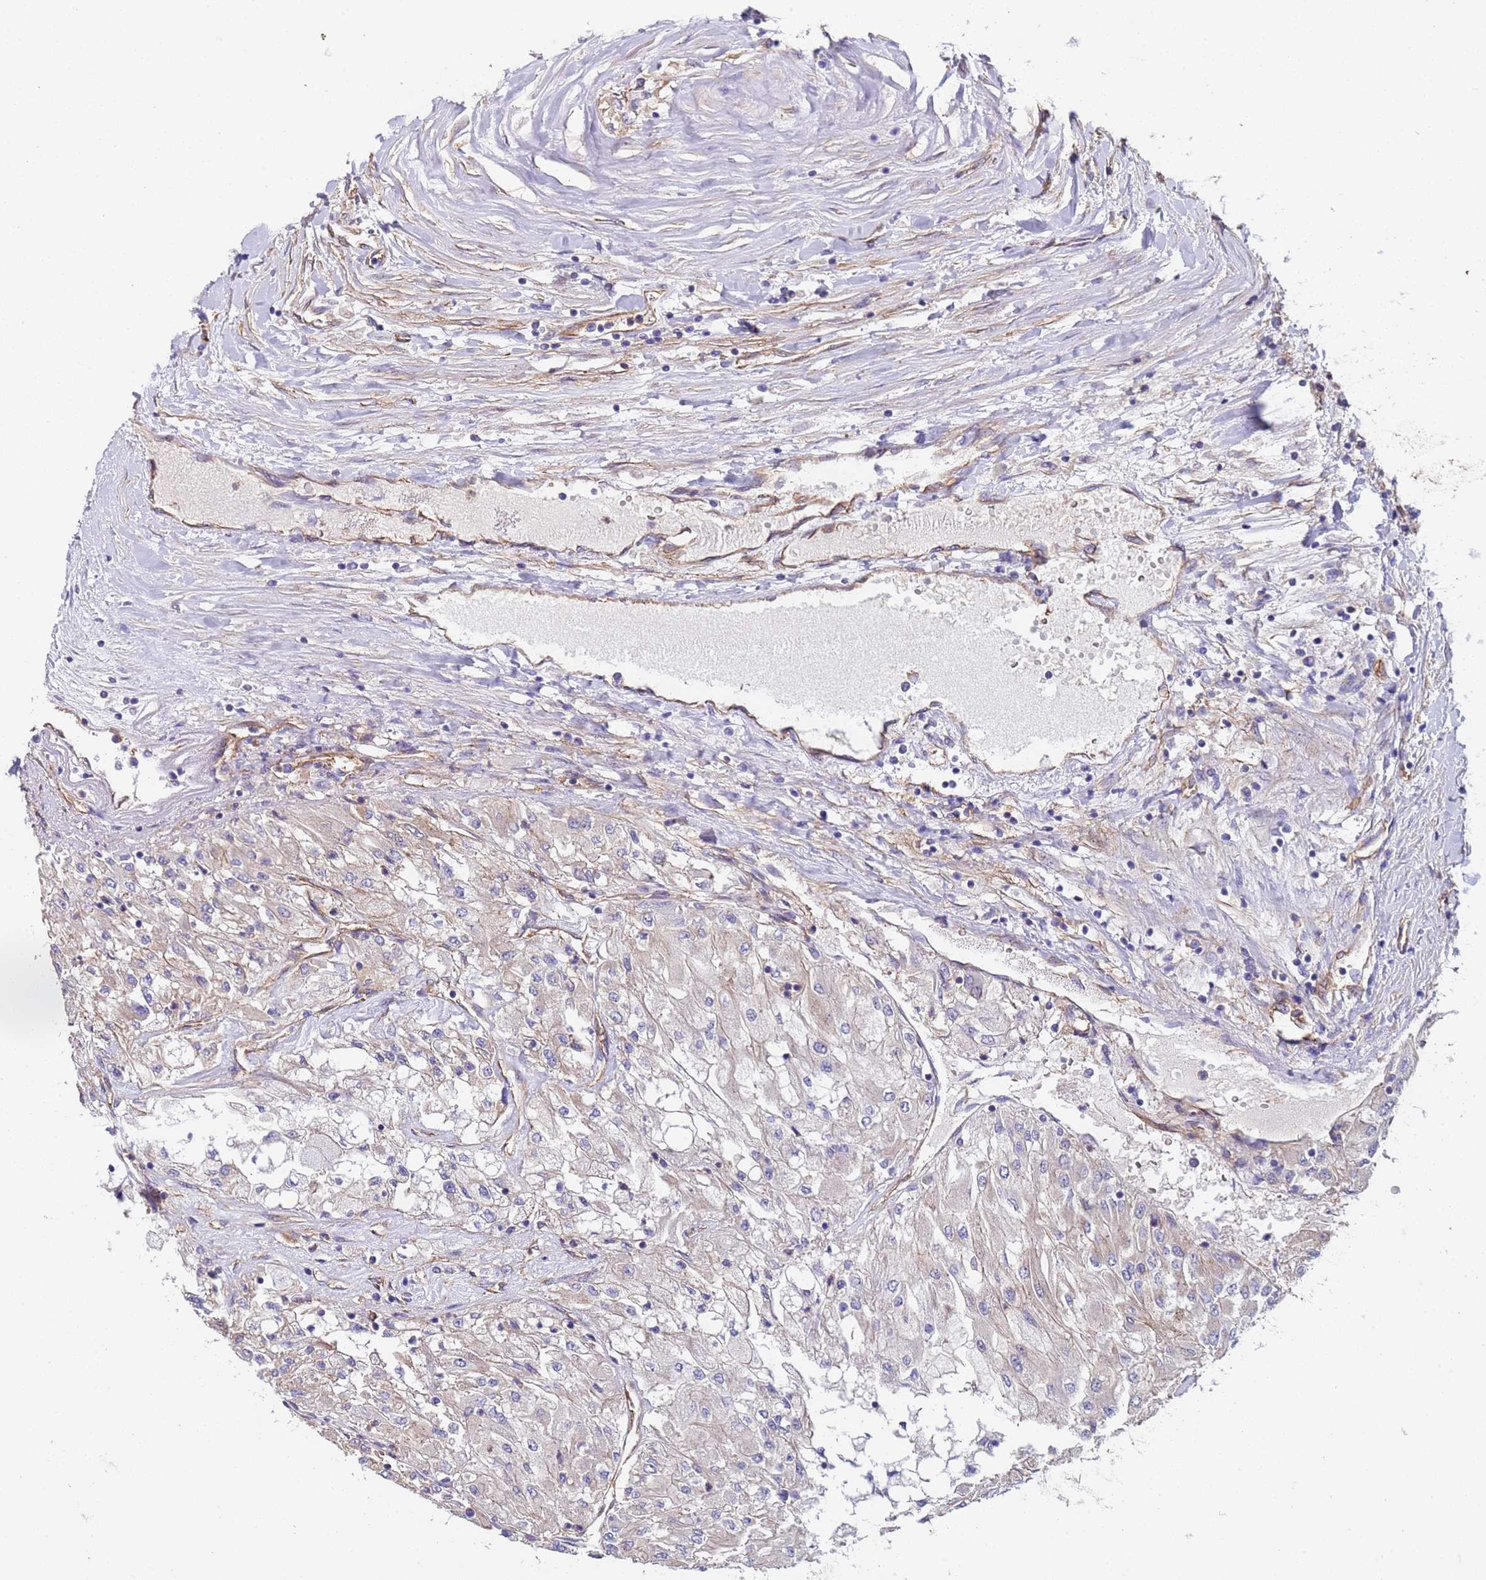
{"staining": {"intensity": "weak", "quantity": "<25%", "location": "cytoplasmic/membranous"}, "tissue": "renal cancer", "cell_type": "Tumor cells", "image_type": "cancer", "snomed": [{"axis": "morphology", "description": "Adenocarcinoma, NOS"}, {"axis": "topography", "description": "Kidney"}], "caption": "Immunohistochemistry image of neoplastic tissue: renal cancer (adenocarcinoma) stained with DAB (3,3'-diaminobenzidine) shows no significant protein positivity in tumor cells.", "gene": "ZNF248", "patient": {"sex": "male", "age": 80}}